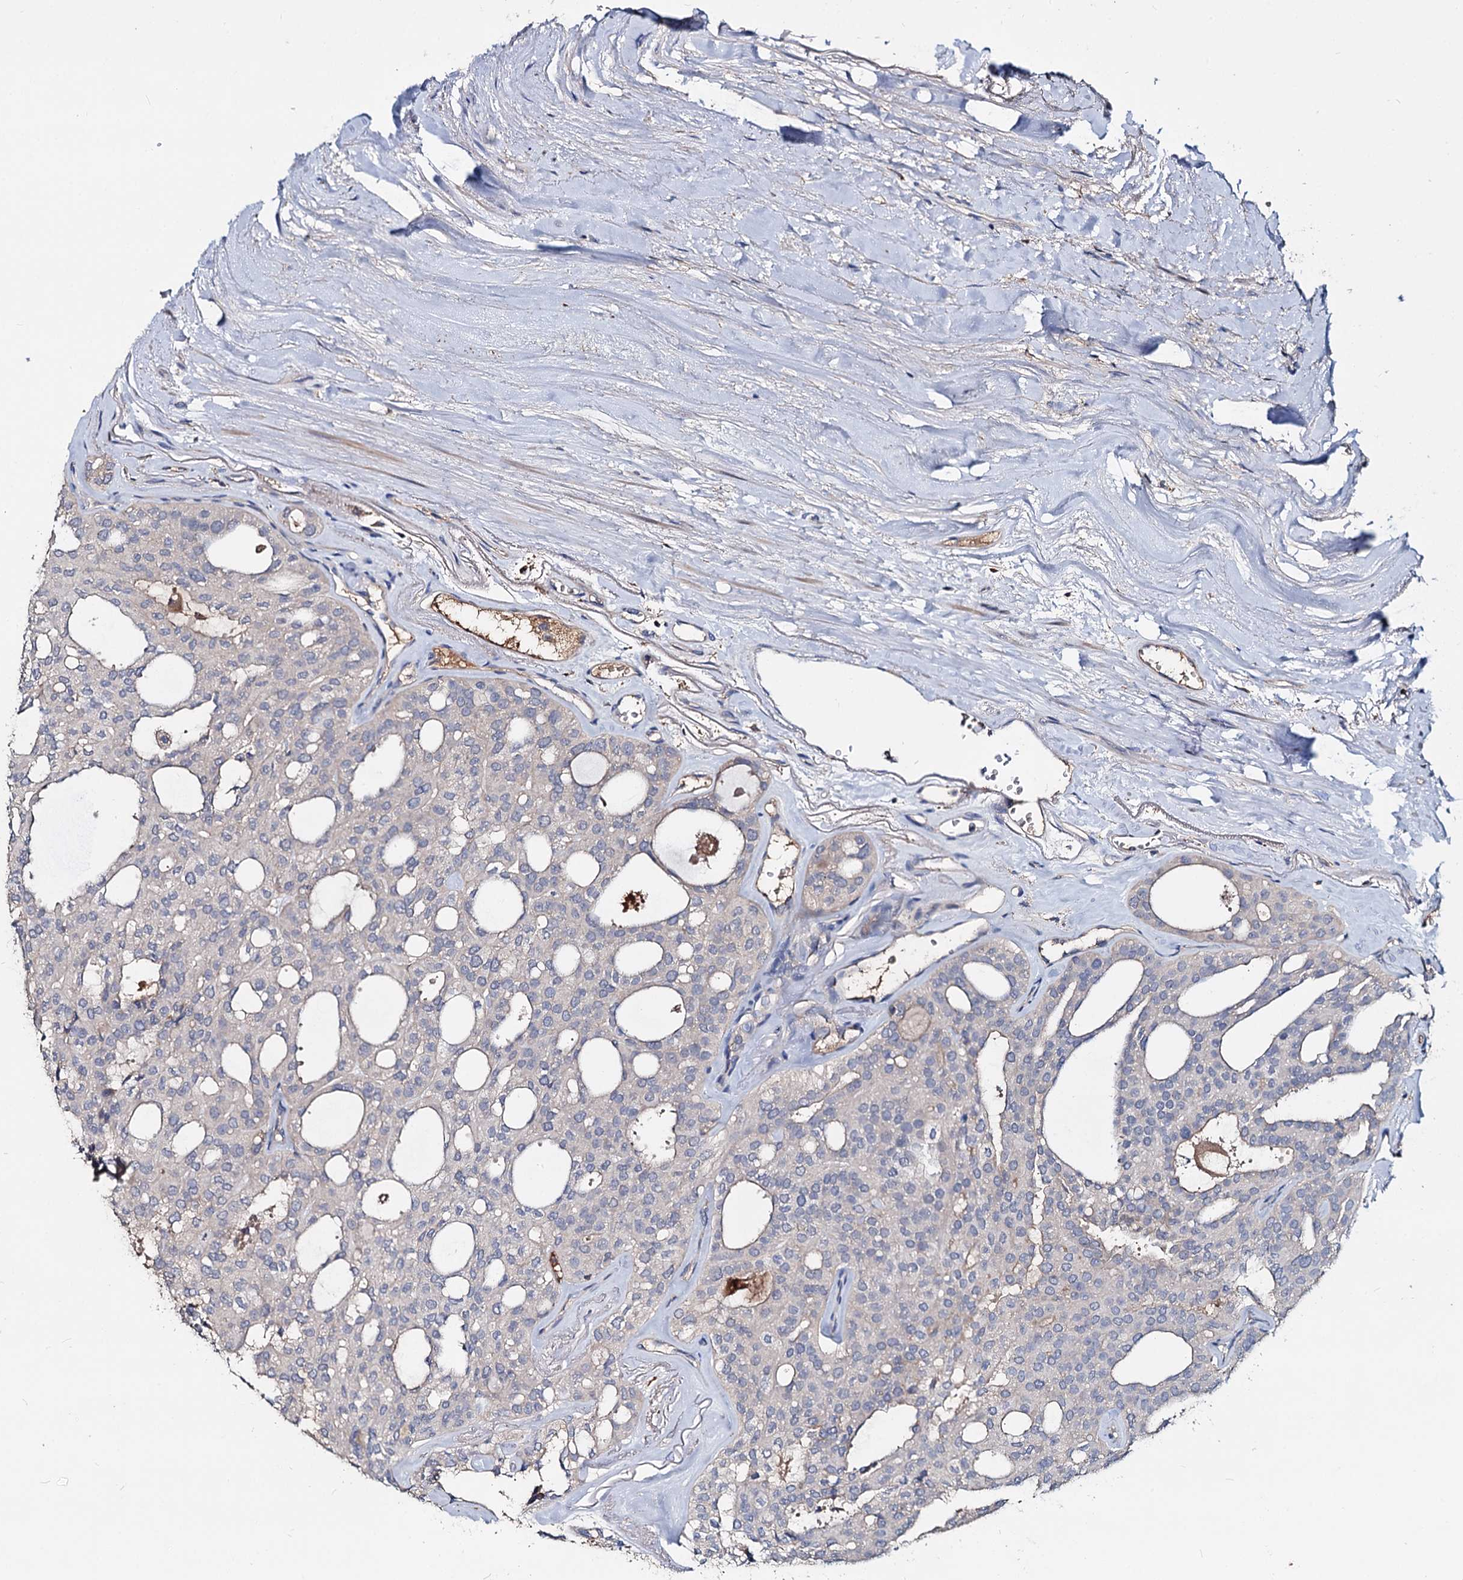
{"staining": {"intensity": "negative", "quantity": "none", "location": "none"}, "tissue": "thyroid cancer", "cell_type": "Tumor cells", "image_type": "cancer", "snomed": [{"axis": "morphology", "description": "Follicular adenoma carcinoma, NOS"}, {"axis": "topography", "description": "Thyroid gland"}], "caption": "Immunohistochemical staining of thyroid follicular adenoma carcinoma reveals no significant expression in tumor cells.", "gene": "ACY3", "patient": {"sex": "male", "age": 75}}